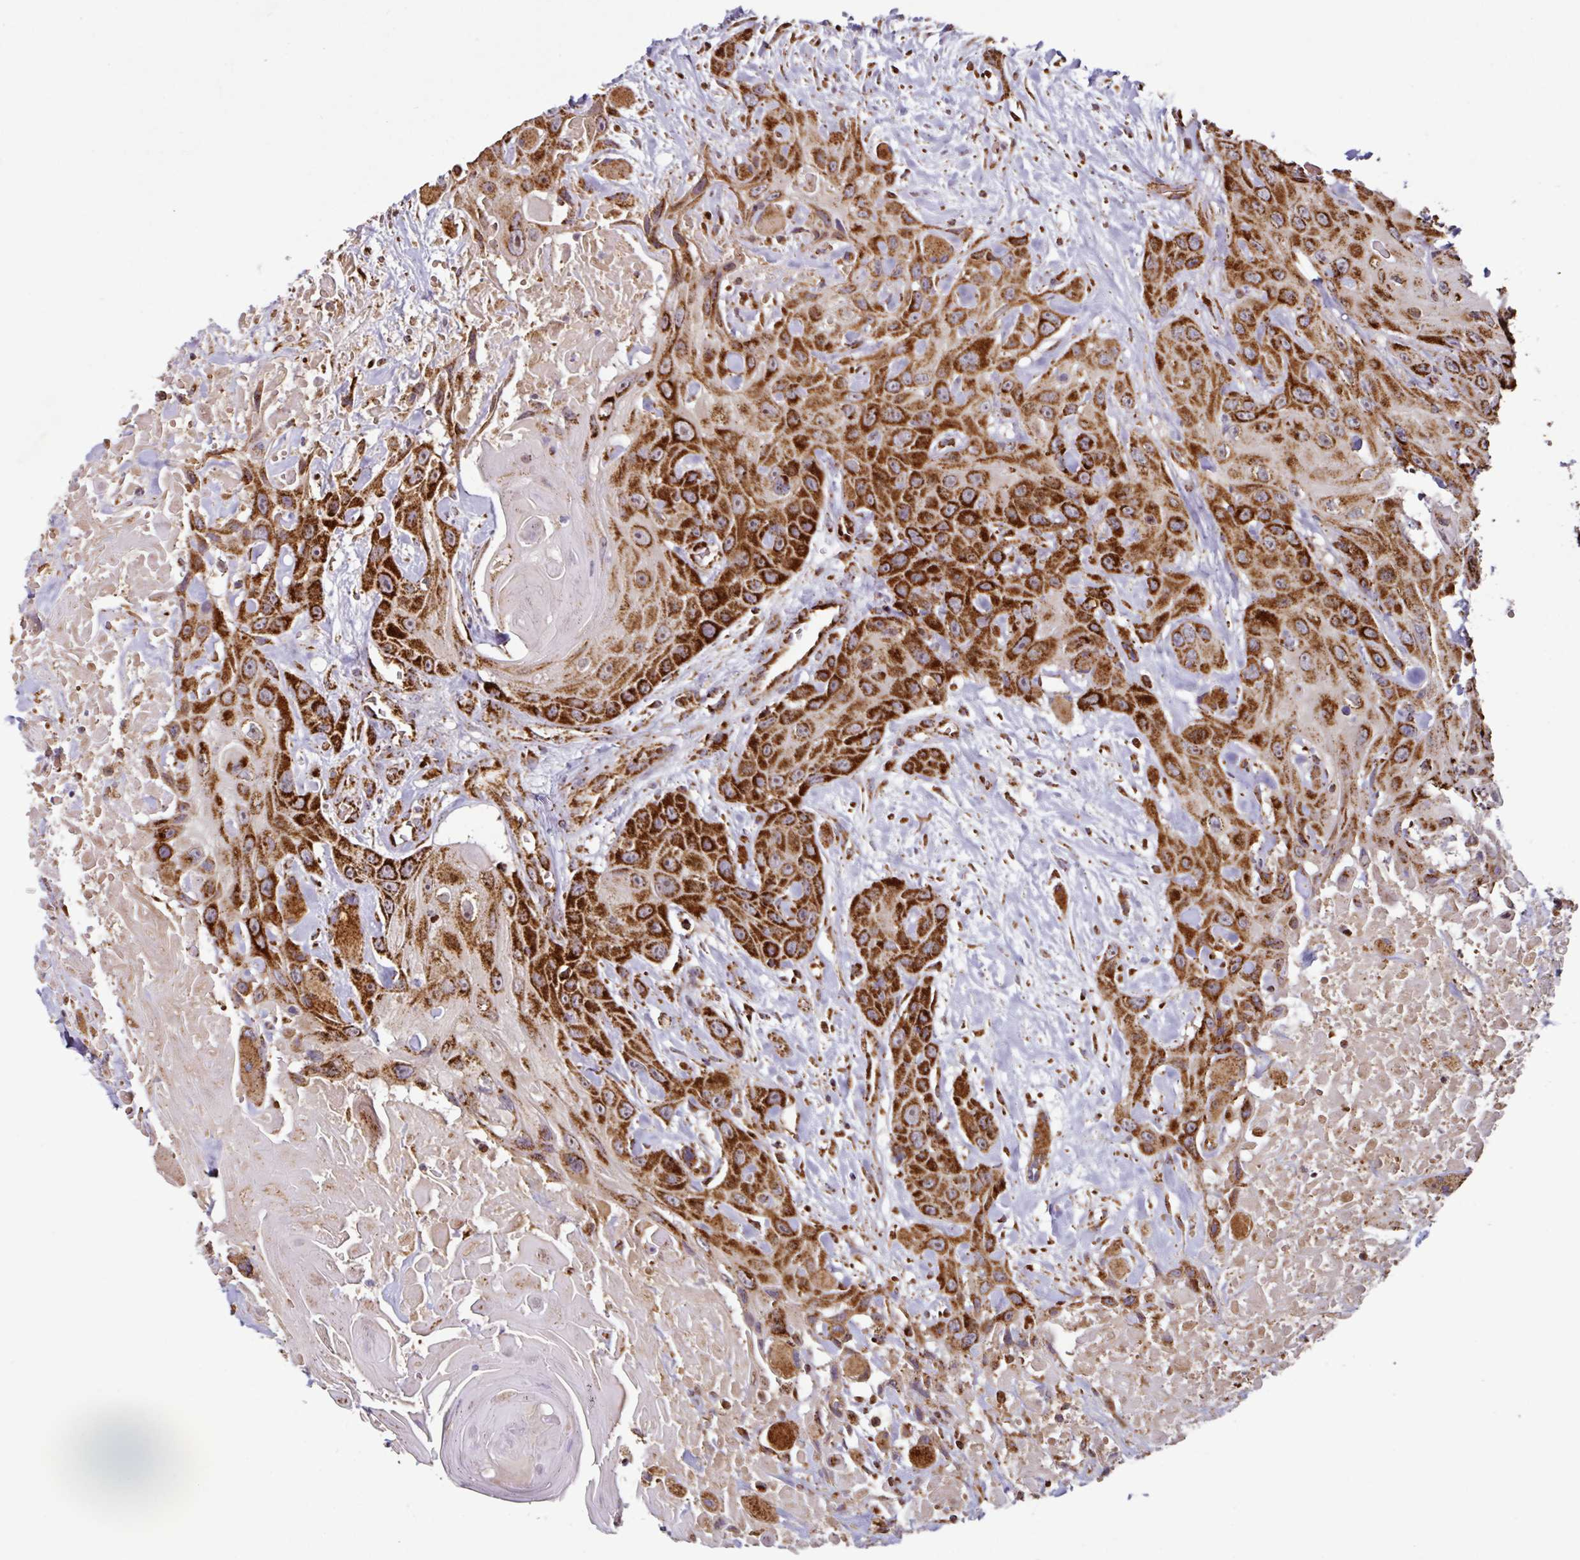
{"staining": {"intensity": "strong", "quantity": ">75%", "location": "cytoplasmic/membranous"}, "tissue": "head and neck cancer", "cell_type": "Tumor cells", "image_type": "cancer", "snomed": [{"axis": "morphology", "description": "Squamous cell carcinoma, NOS"}, {"axis": "topography", "description": "Head-Neck"}], "caption": "Immunohistochemistry of head and neck cancer displays high levels of strong cytoplasmic/membranous positivity in about >75% of tumor cells.", "gene": "TRAP1", "patient": {"sex": "male", "age": 81}}